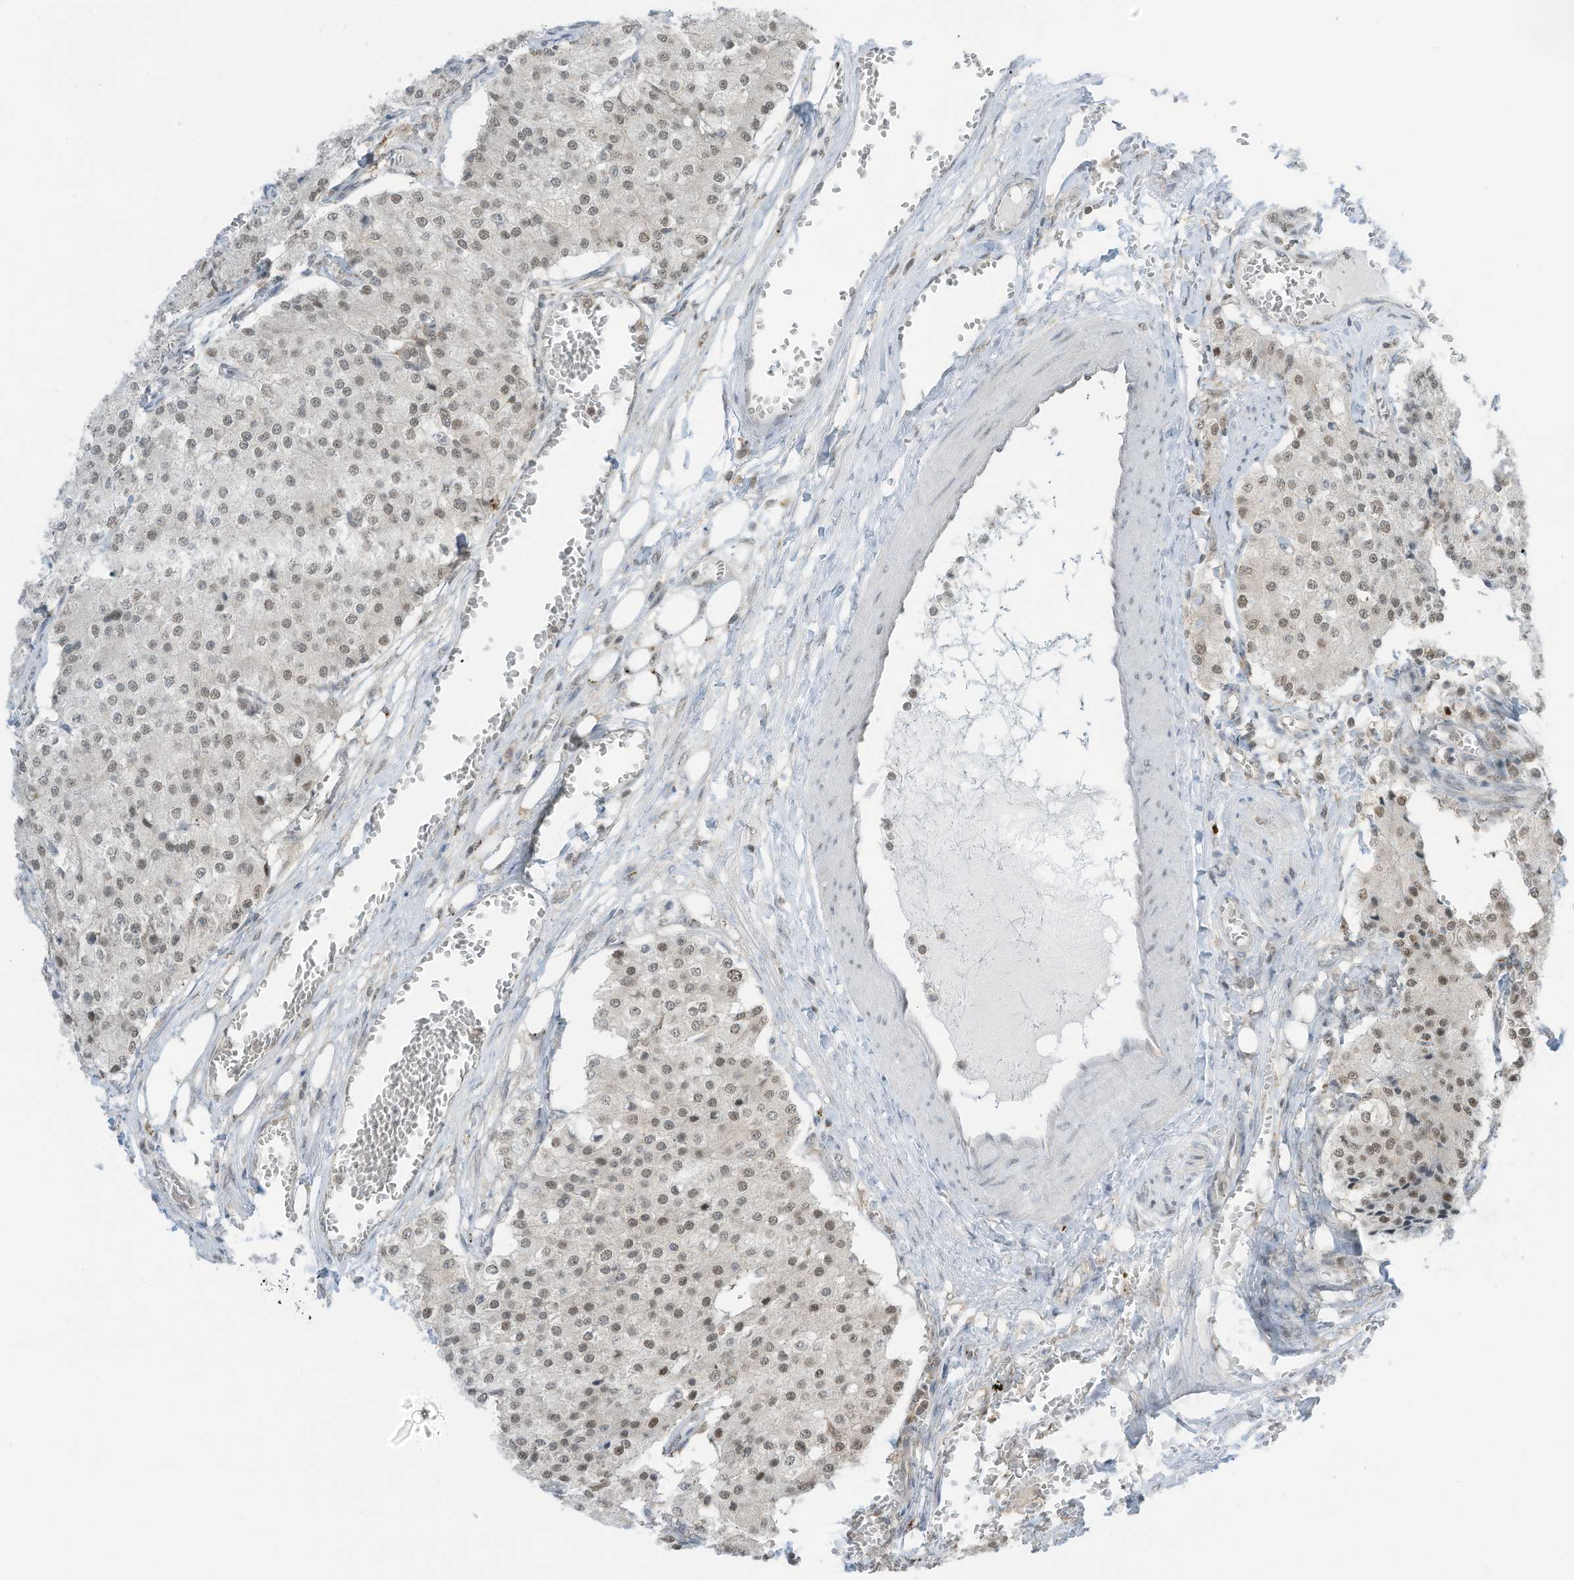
{"staining": {"intensity": "negative", "quantity": "none", "location": "none"}, "tissue": "carcinoid", "cell_type": "Tumor cells", "image_type": "cancer", "snomed": [{"axis": "morphology", "description": "Carcinoid, malignant, NOS"}, {"axis": "topography", "description": "Colon"}], "caption": "High magnification brightfield microscopy of carcinoid (malignant) stained with DAB (3,3'-diaminobenzidine) (brown) and counterstained with hematoxylin (blue): tumor cells show no significant expression.", "gene": "KPNB1", "patient": {"sex": "female", "age": 52}}